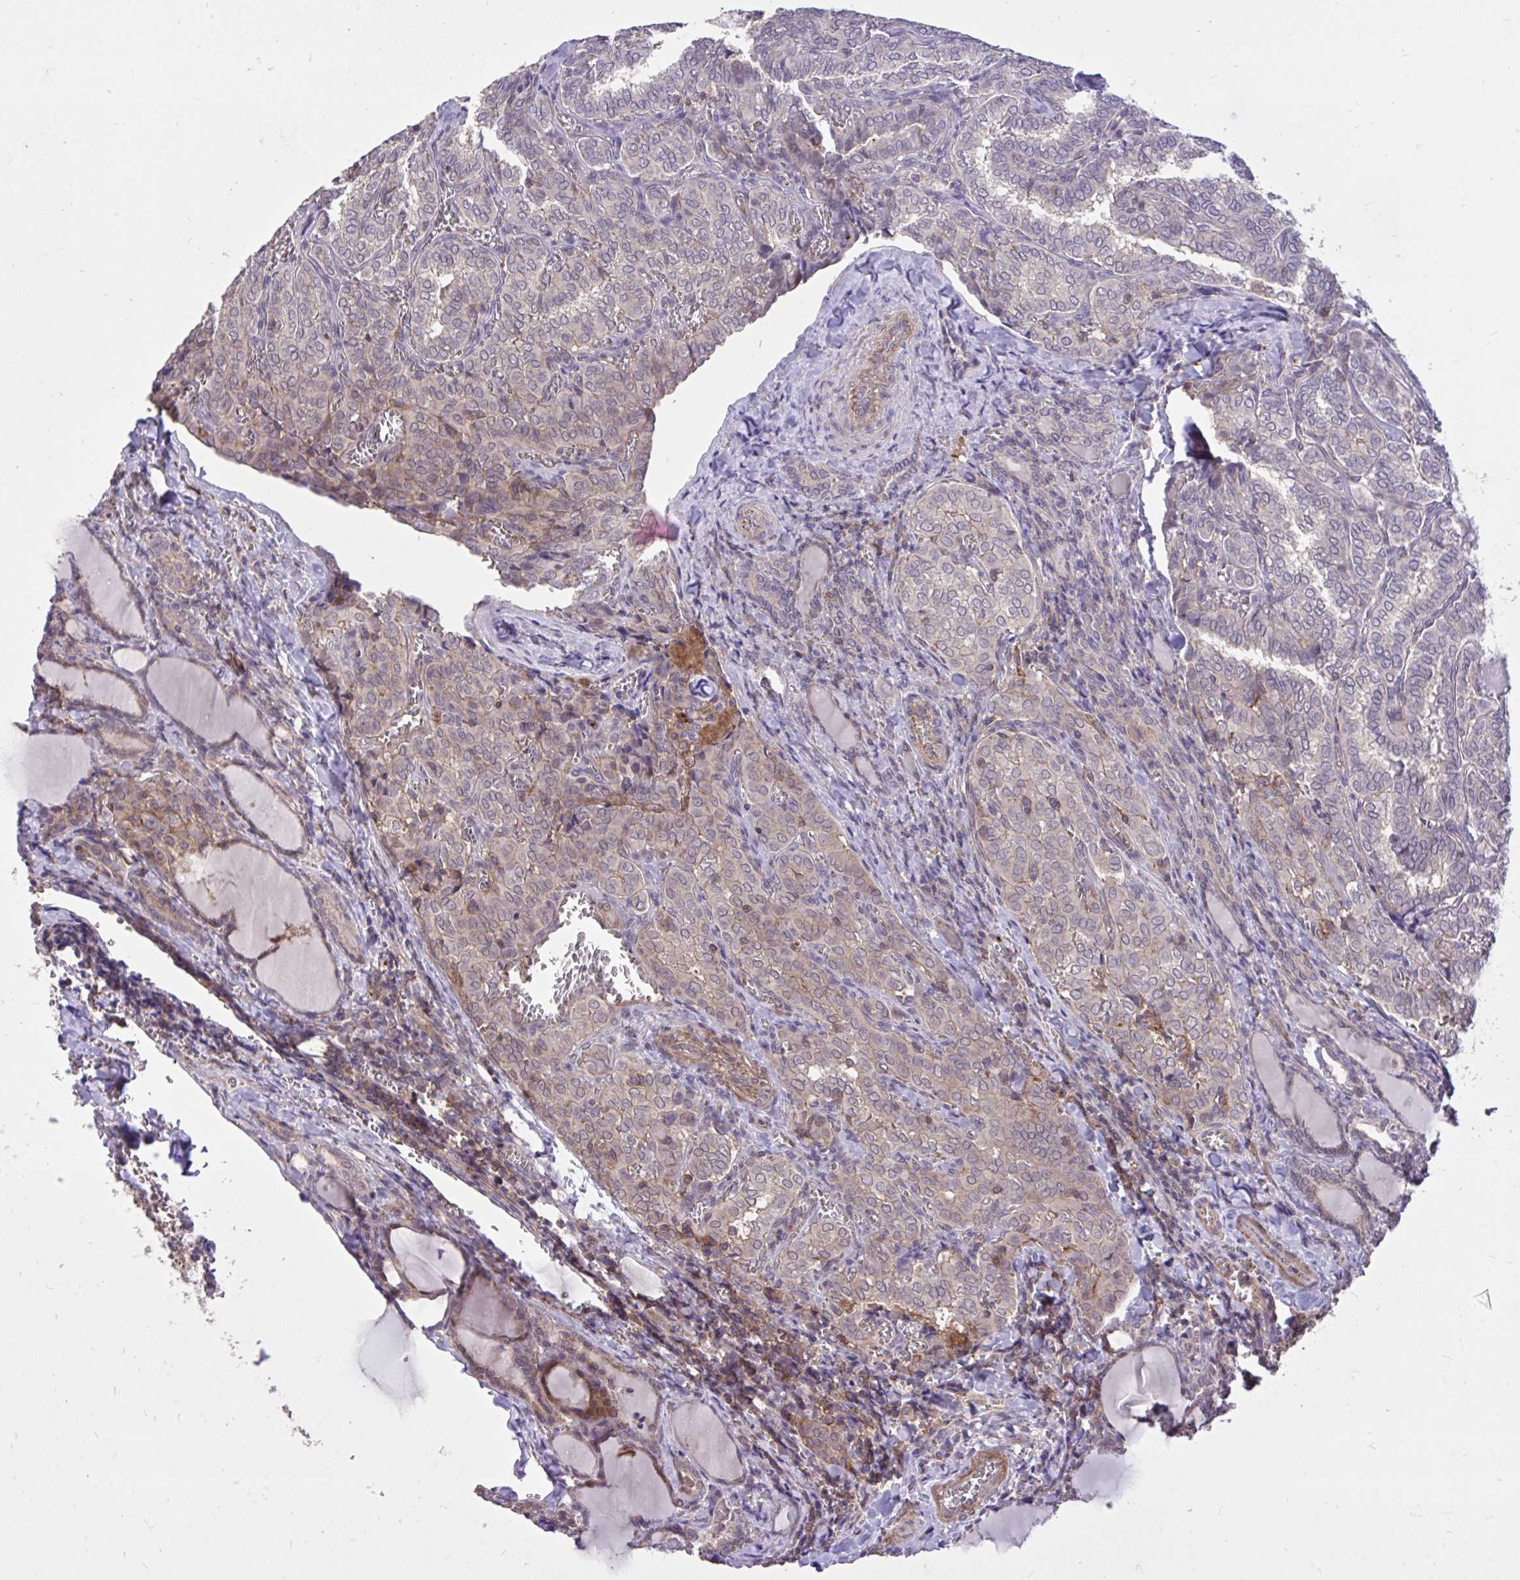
{"staining": {"intensity": "weak", "quantity": "25%-75%", "location": "cytoplasmic/membranous"}, "tissue": "thyroid cancer", "cell_type": "Tumor cells", "image_type": "cancer", "snomed": [{"axis": "morphology", "description": "Papillary adenocarcinoma, NOS"}, {"axis": "topography", "description": "Thyroid gland"}], "caption": "Thyroid cancer (papillary adenocarcinoma) stained with DAB immunohistochemistry displays low levels of weak cytoplasmic/membranous expression in approximately 25%-75% of tumor cells.", "gene": "IGFL2", "patient": {"sex": "female", "age": 30}}